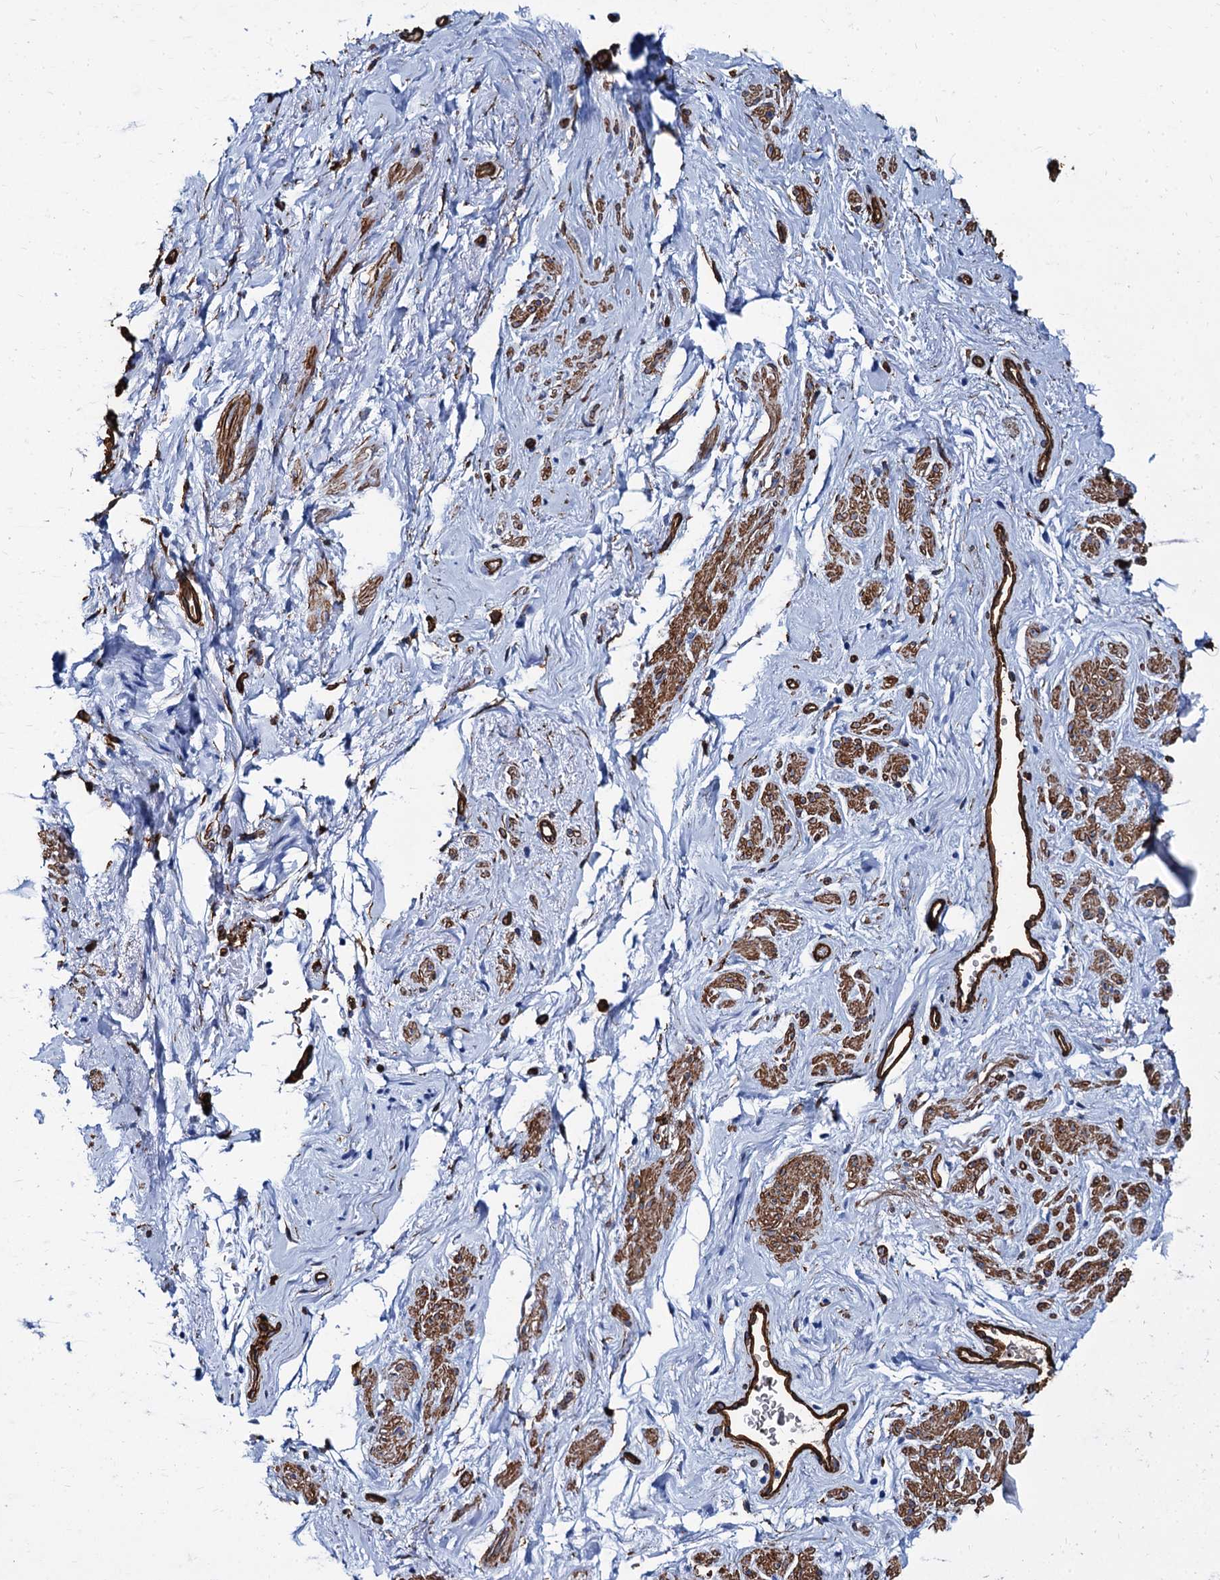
{"staining": {"intensity": "moderate", "quantity": ">75%", "location": "cytoplasmic/membranous"}, "tissue": "smooth muscle", "cell_type": "Smooth muscle cells", "image_type": "normal", "snomed": [{"axis": "morphology", "description": "Normal tissue, NOS"}, {"axis": "topography", "description": "Smooth muscle"}, {"axis": "topography", "description": "Peripheral nerve tissue"}], "caption": "Moderate cytoplasmic/membranous expression for a protein is present in about >75% of smooth muscle cells of unremarkable smooth muscle using immunohistochemistry (IHC).", "gene": "CAVIN2", "patient": {"sex": "male", "age": 69}}